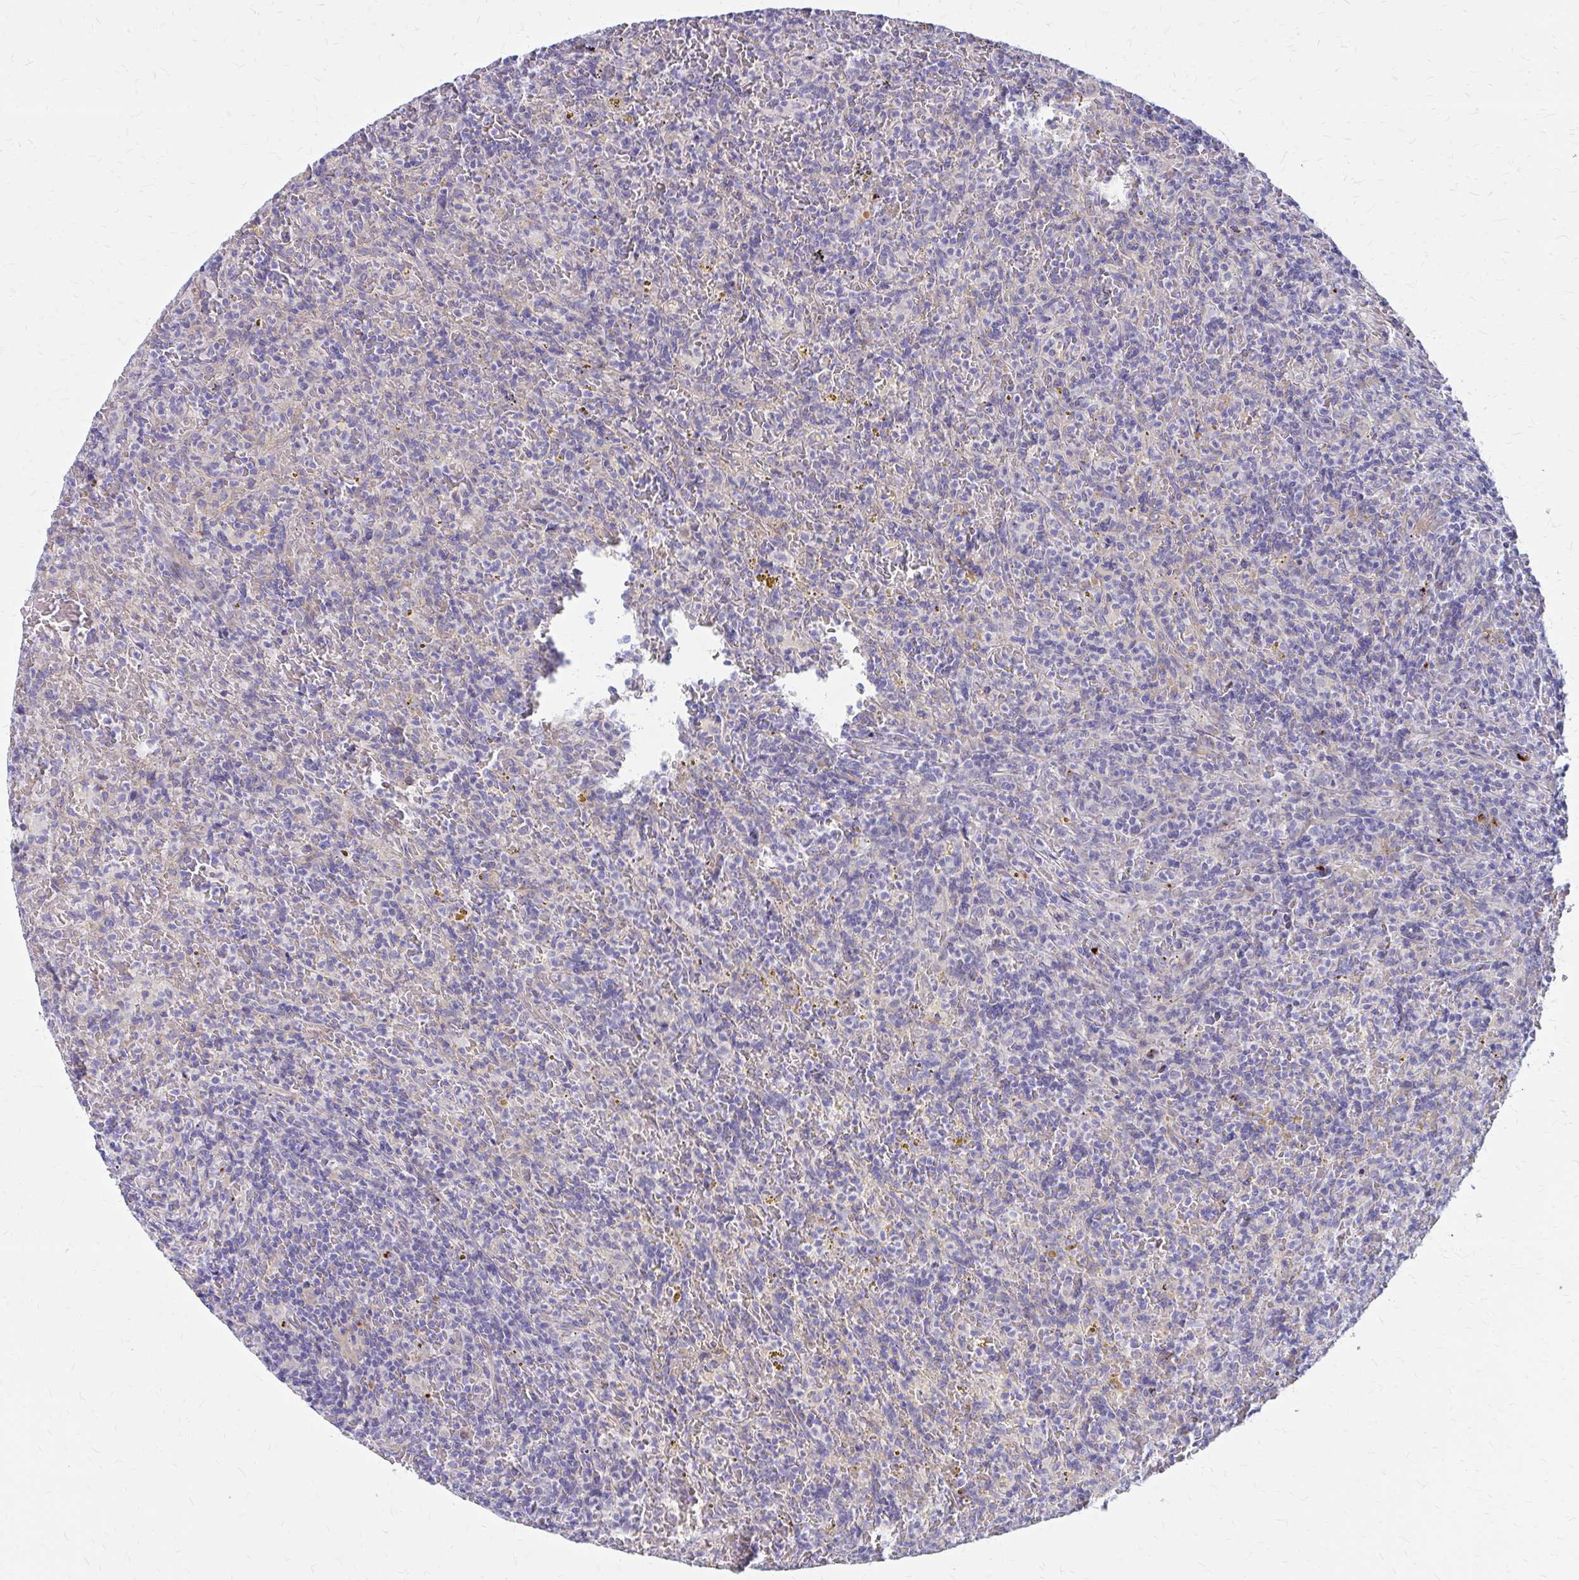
{"staining": {"intensity": "negative", "quantity": "none", "location": "none"}, "tissue": "lymphoma", "cell_type": "Tumor cells", "image_type": "cancer", "snomed": [{"axis": "morphology", "description": "Malignant lymphoma, non-Hodgkin's type, Low grade"}, {"axis": "topography", "description": "Spleen"}], "caption": "IHC image of neoplastic tissue: lymphoma stained with DAB (3,3'-diaminobenzidine) demonstrates no significant protein staining in tumor cells. (IHC, brightfield microscopy, high magnification).", "gene": "GLYATL2", "patient": {"sex": "female", "age": 70}}